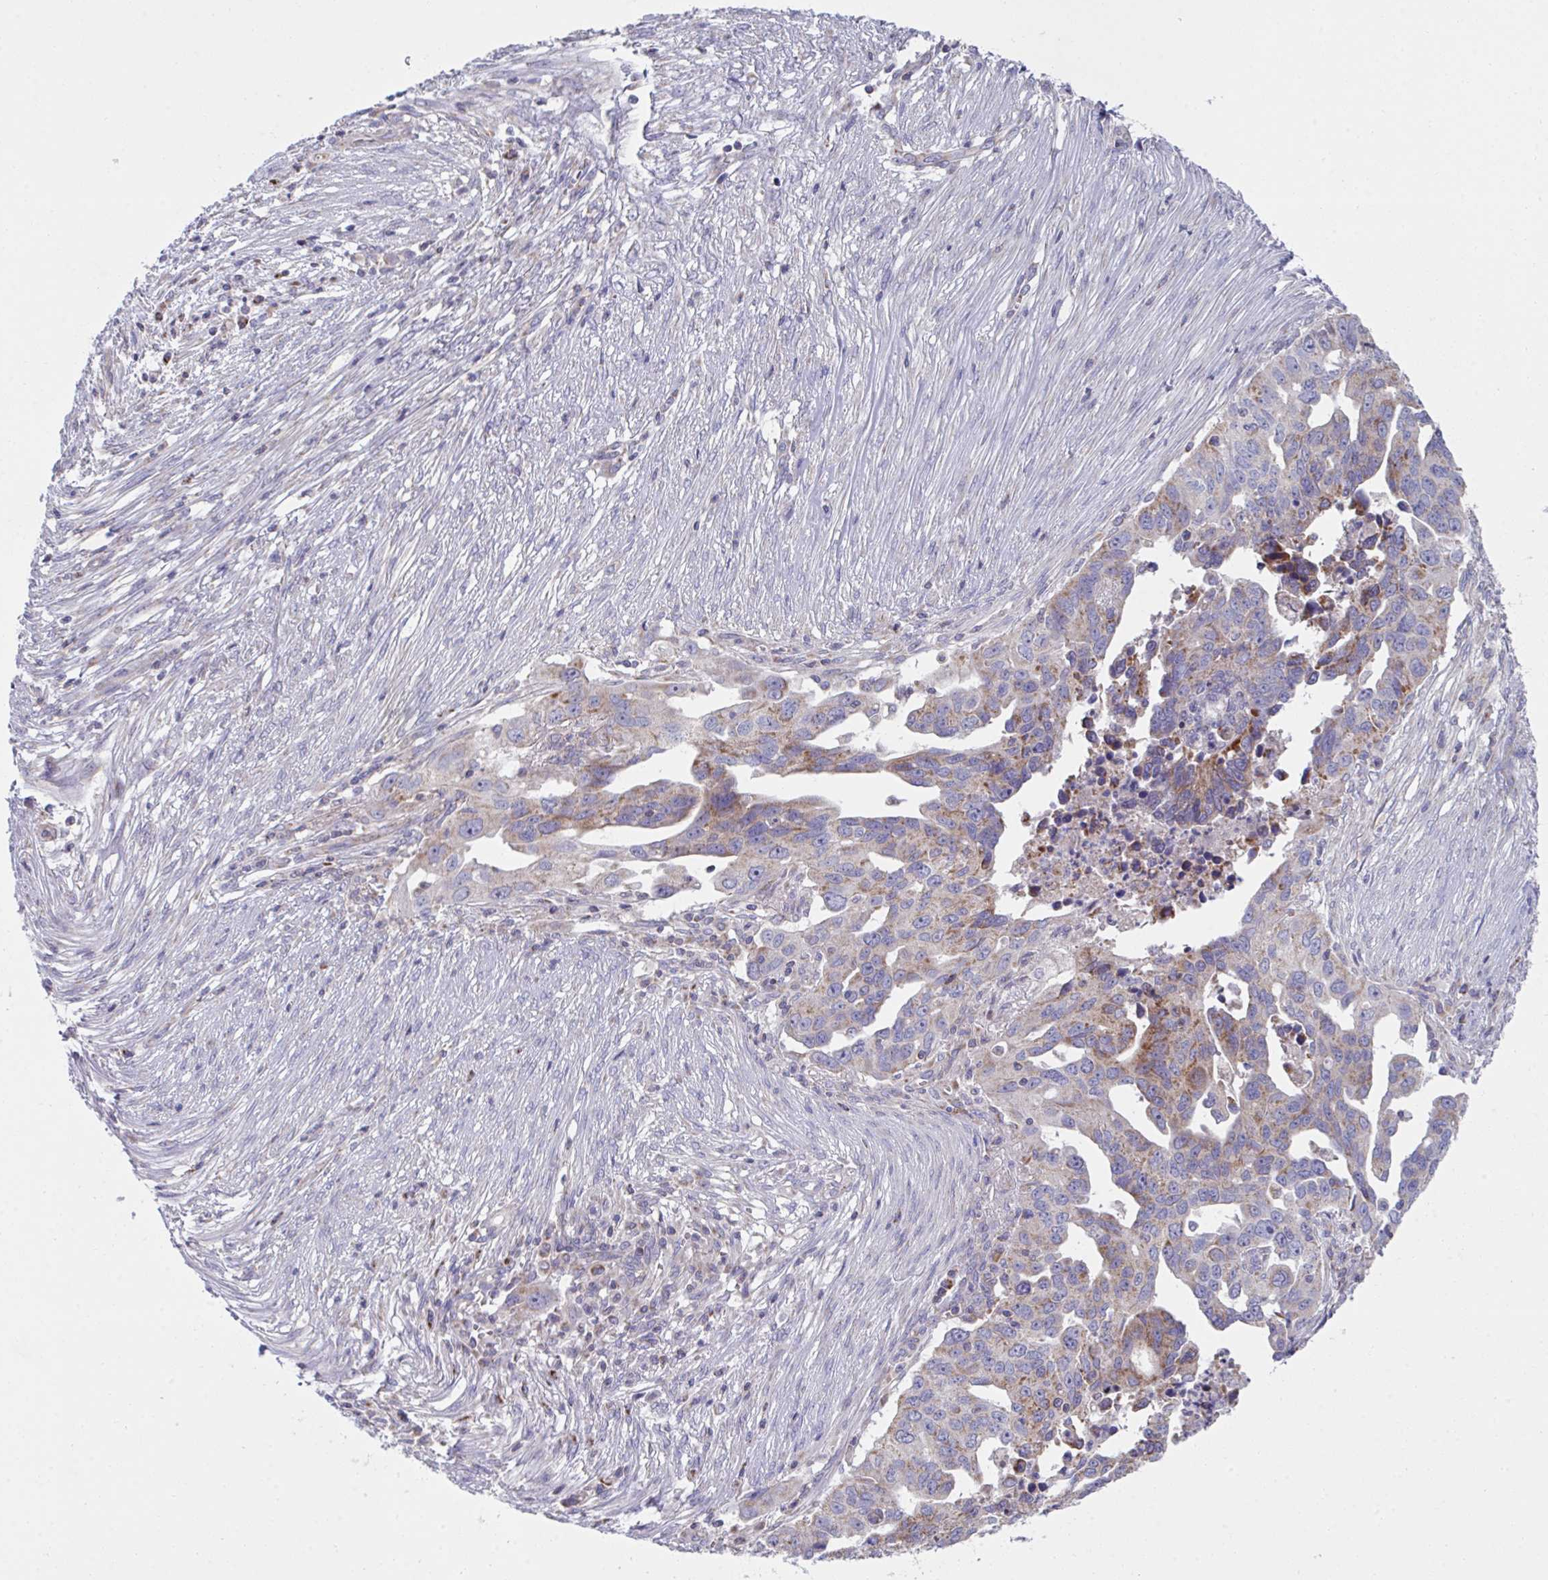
{"staining": {"intensity": "moderate", "quantity": "<25%", "location": "cytoplasmic/membranous"}, "tissue": "ovarian cancer", "cell_type": "Tumor cells", "image_type": "cancer", "snomed": [{"axis": "morphology", "description": "Carcinoma, endometroid"}, {"axis": "morphology", "description": "Cystadenocarcinoma, serous, NOS"}, {"axis": "topography", "description": "Ovary"}], "caption": "Protein expression analysis of ovarian cancer (endometroid carcinoma) shows moderate cytoplasmic/membranous staining in about <25% of tumor cells.", "gene": "NDUFA7", "patient": {"sex": "female", "age": 45}}